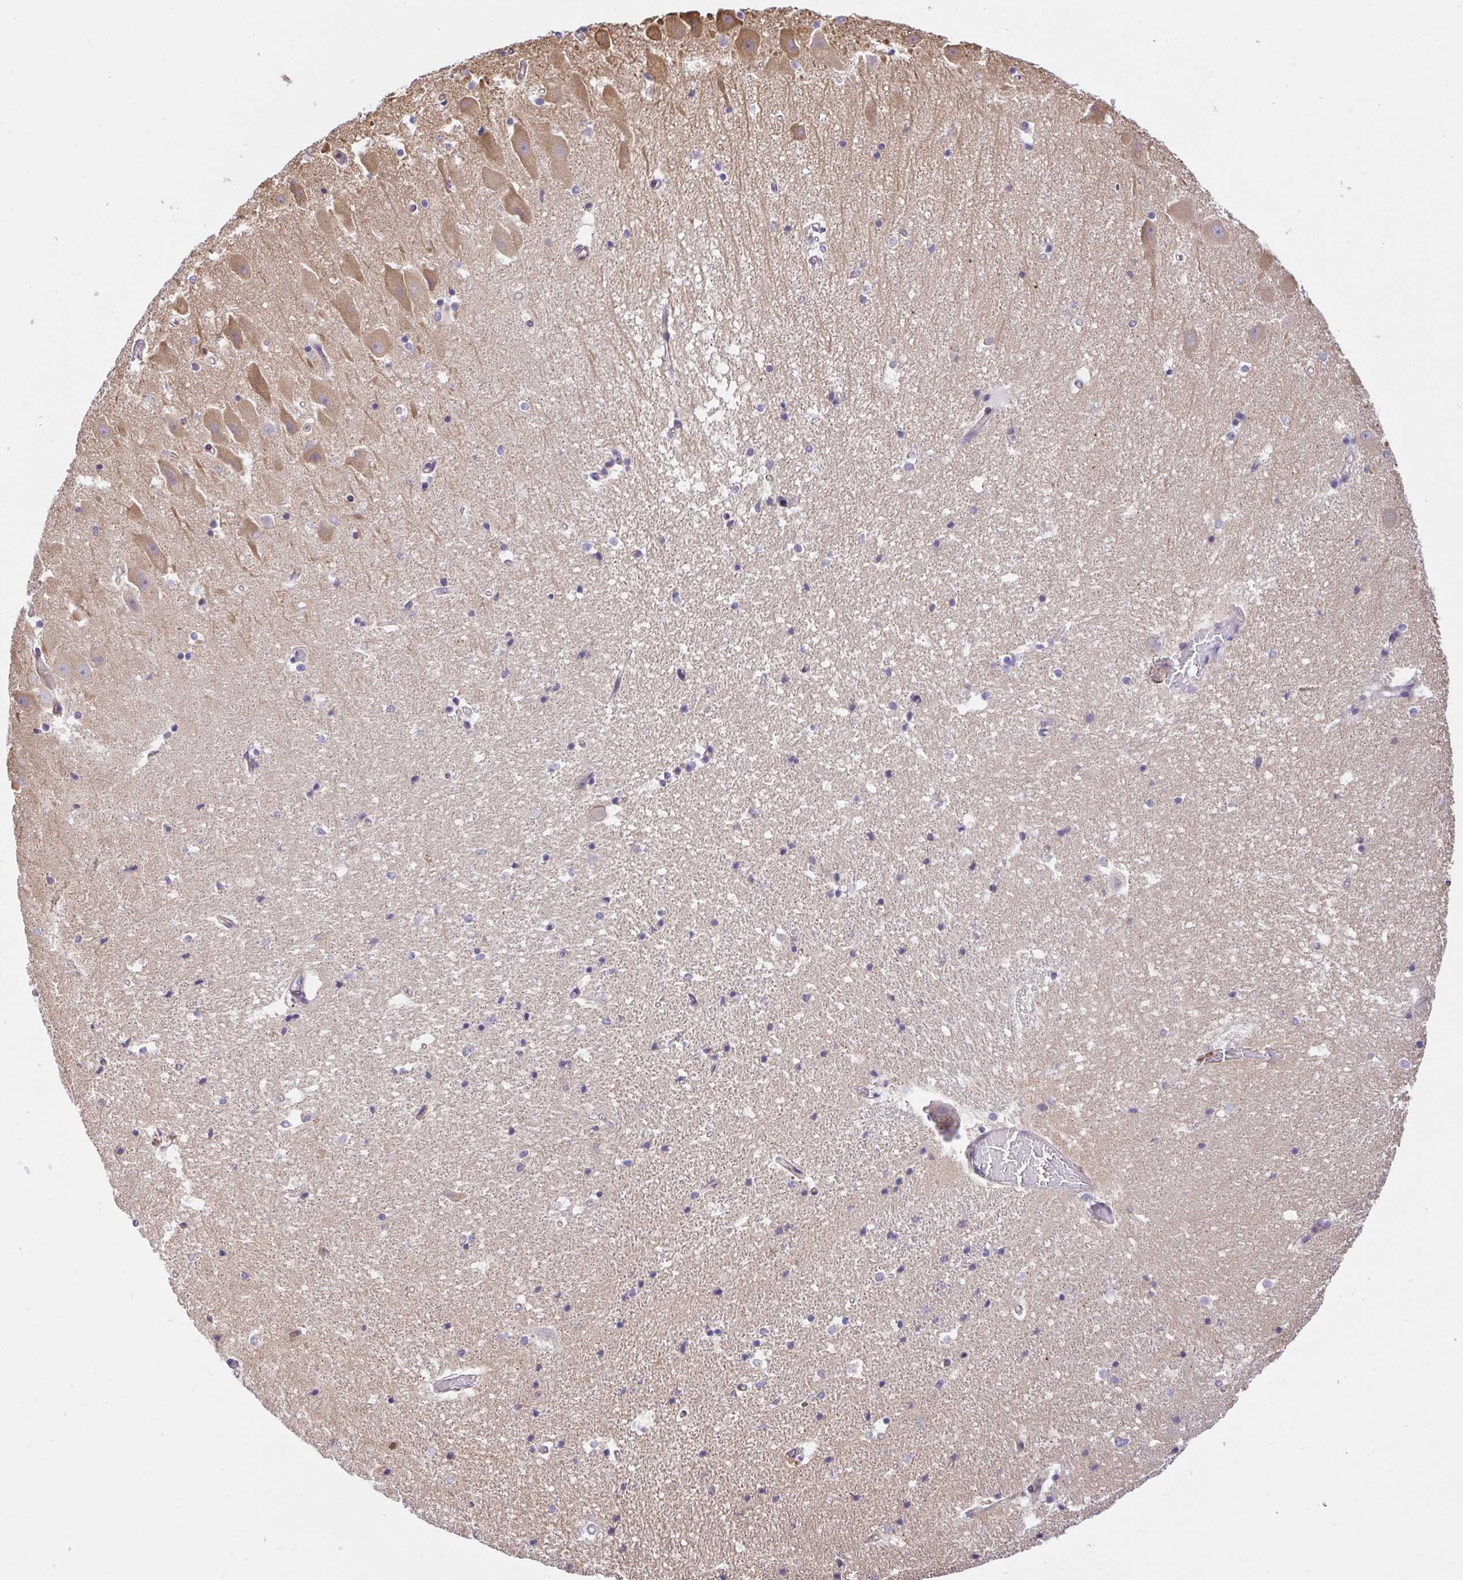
{"staining": {"intensity": "negative", "quantity": "none", "location": "none"}, "tissue": "hippocampus", "cell_type": "Glial cells", "image_type": "normal", "snomed": [{"axis": "morphology", "description": "Normal tissue, NOS"}, {"axis": "topography", "description": "Hippocampus"}], "caption": "DAB (3,3'-diaminobenzidine) immunohistochemical staining of benign human hippocampus demonstrates no significant positivity in glial cells.", "gene": "TRIM55", "patient": {"sex": "male", "age": 63}}